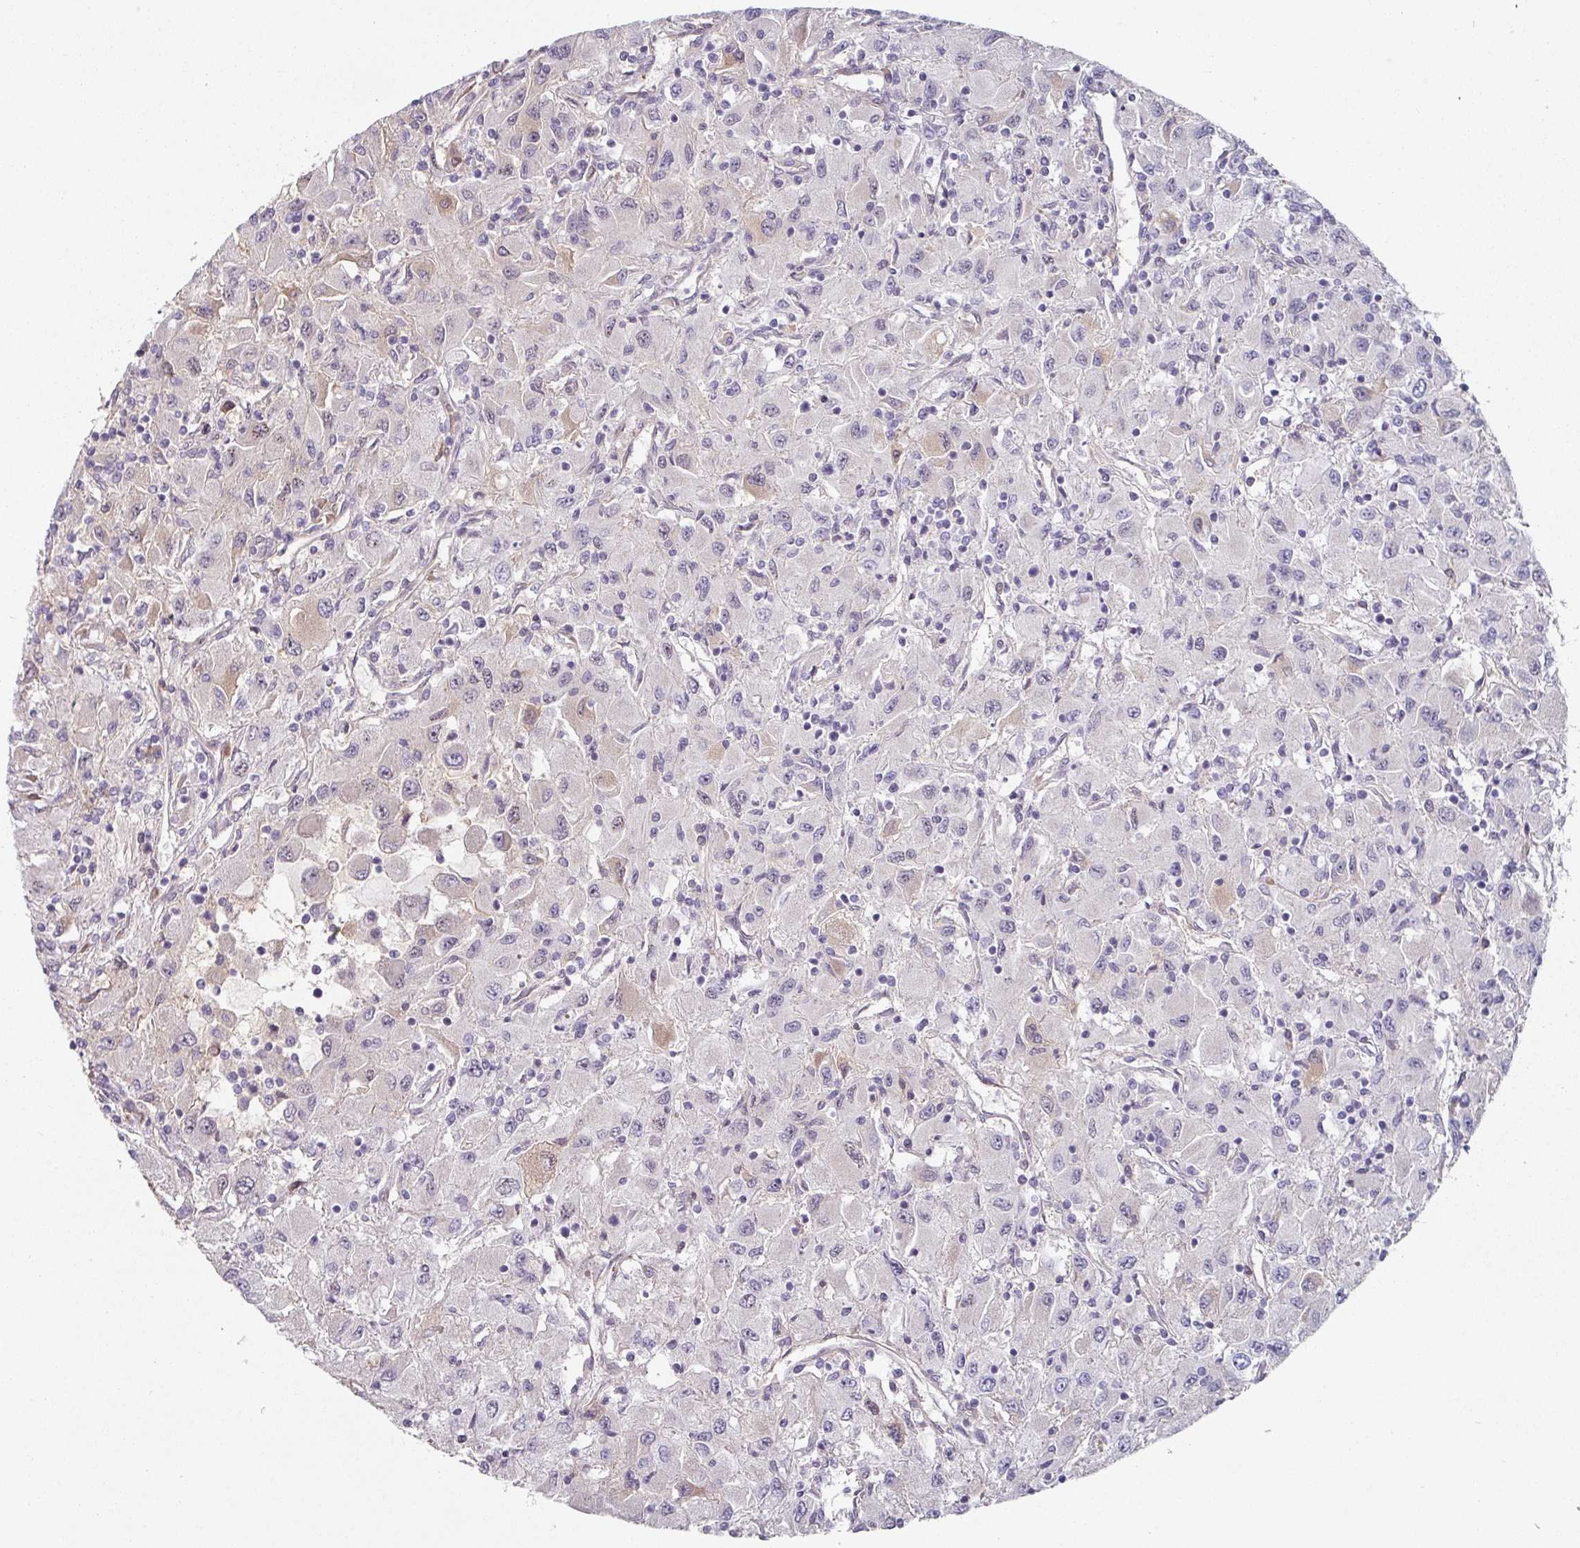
{"staining": {"intensity": "negative", "quantity": "none", "location": "none"}, "tissue": "renal cancer", "cell_type": "Tumor cells", "image_type": "cancer", "snomed": [{"axis": "morphology", "description": "Adenocarcinoma, NOS"}, {"axis": "topography", "description": "Kidney"}], "caption": "A micrograph of renal cancer (adenocarcinoma) stained for a protein reveals no brown staining in tumor cells.", "gene": "CEP78", "patient": {"sex": "female", "age": 67}}